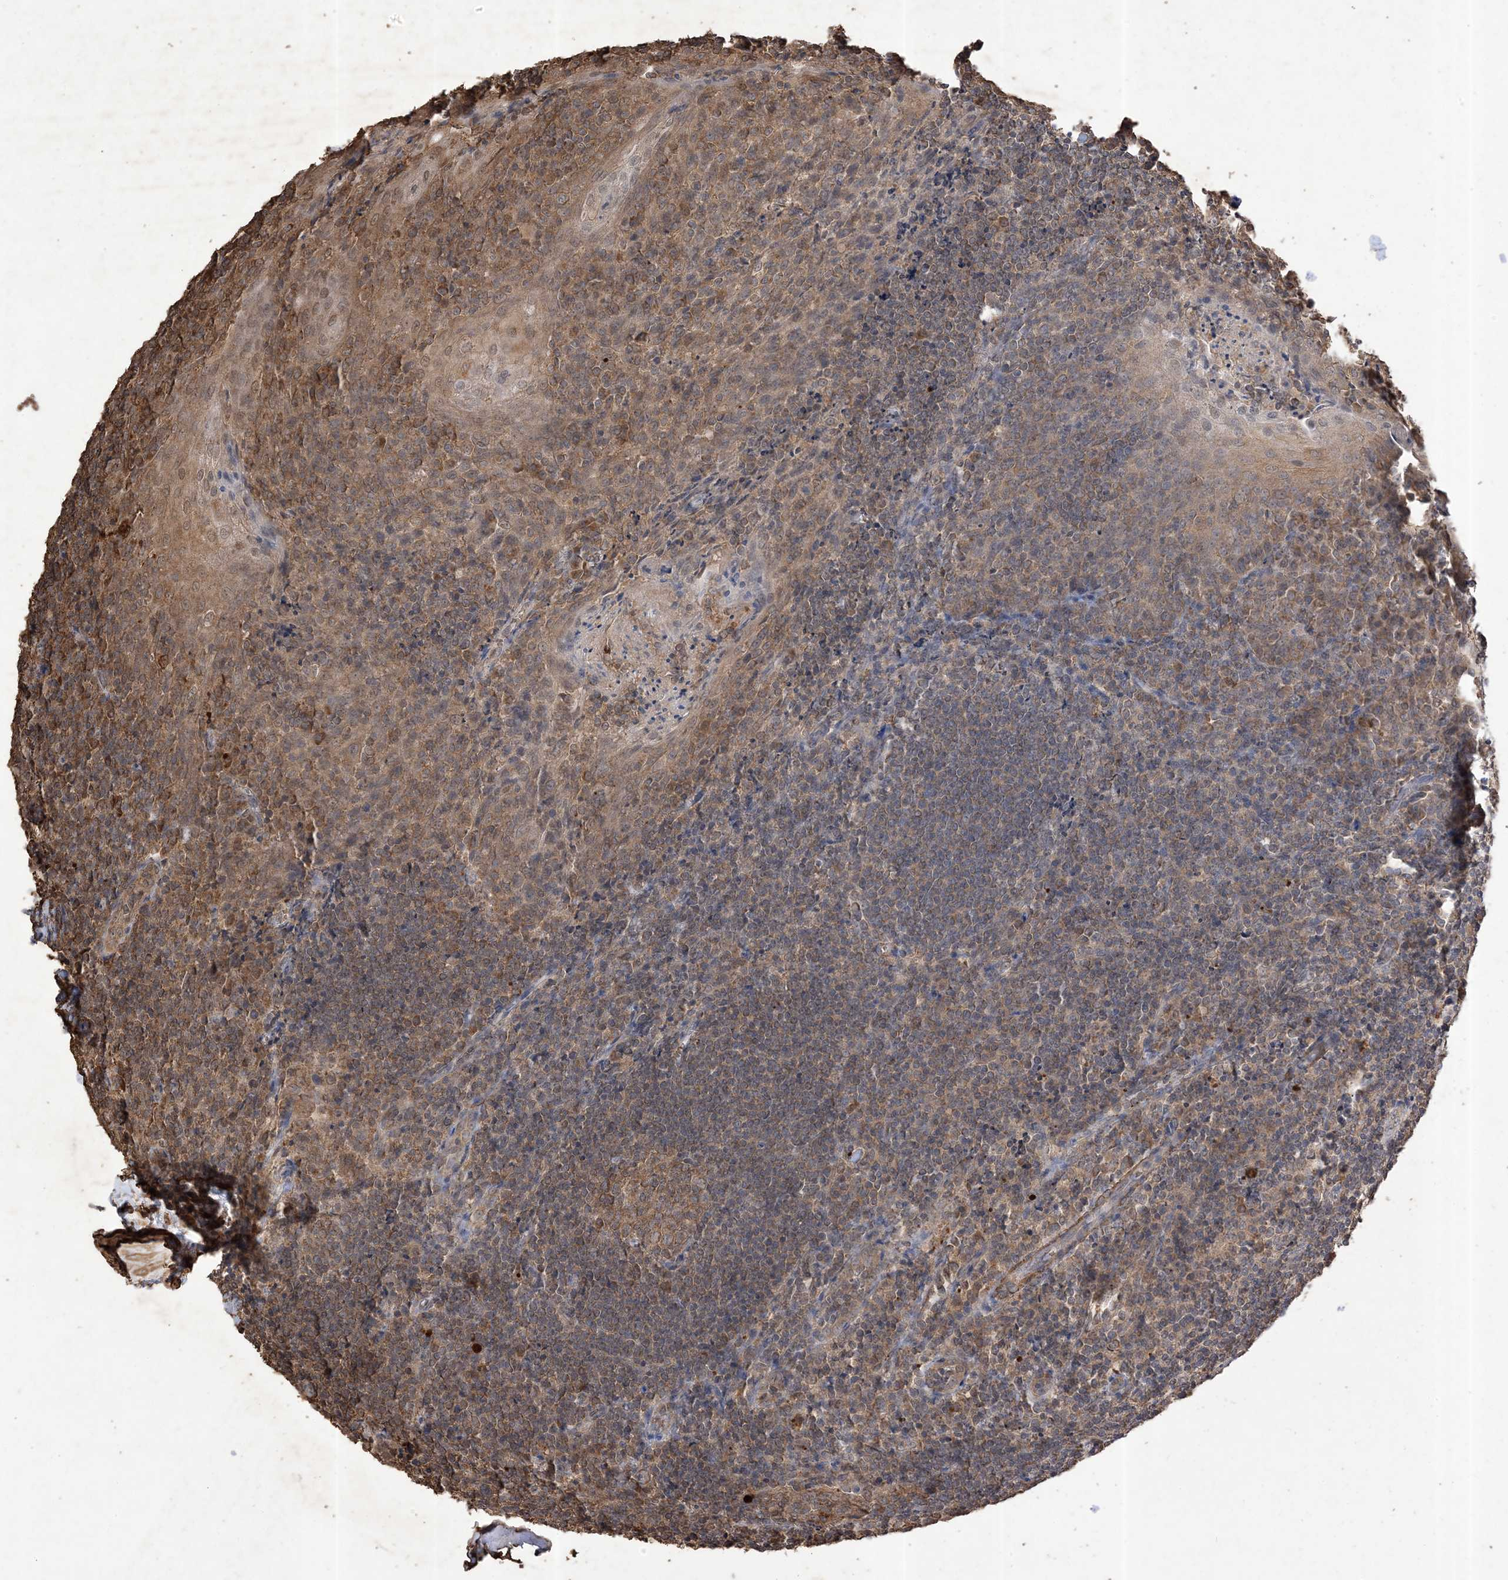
{"staining": {"intensity": "moderate", "quantity": ">75%", "location": "cytoplasmic/membranous"}, "tissue": "tonsil", "cell_type": "Germinal center cells", "image_type": "normal", "snomed": [{"axis": "morphology", "description": "Normal tissue, NOS"}, {"axis": "topography", "description": "Tonsil"}], "caption": "Tonsil stained for a protein (brown) exhibits moderate cytoplasmic/membranous positive expression in about >75% of germinal center cells.", "gene": "HPS4", "patient": {"sex": "male", "age": 27}}